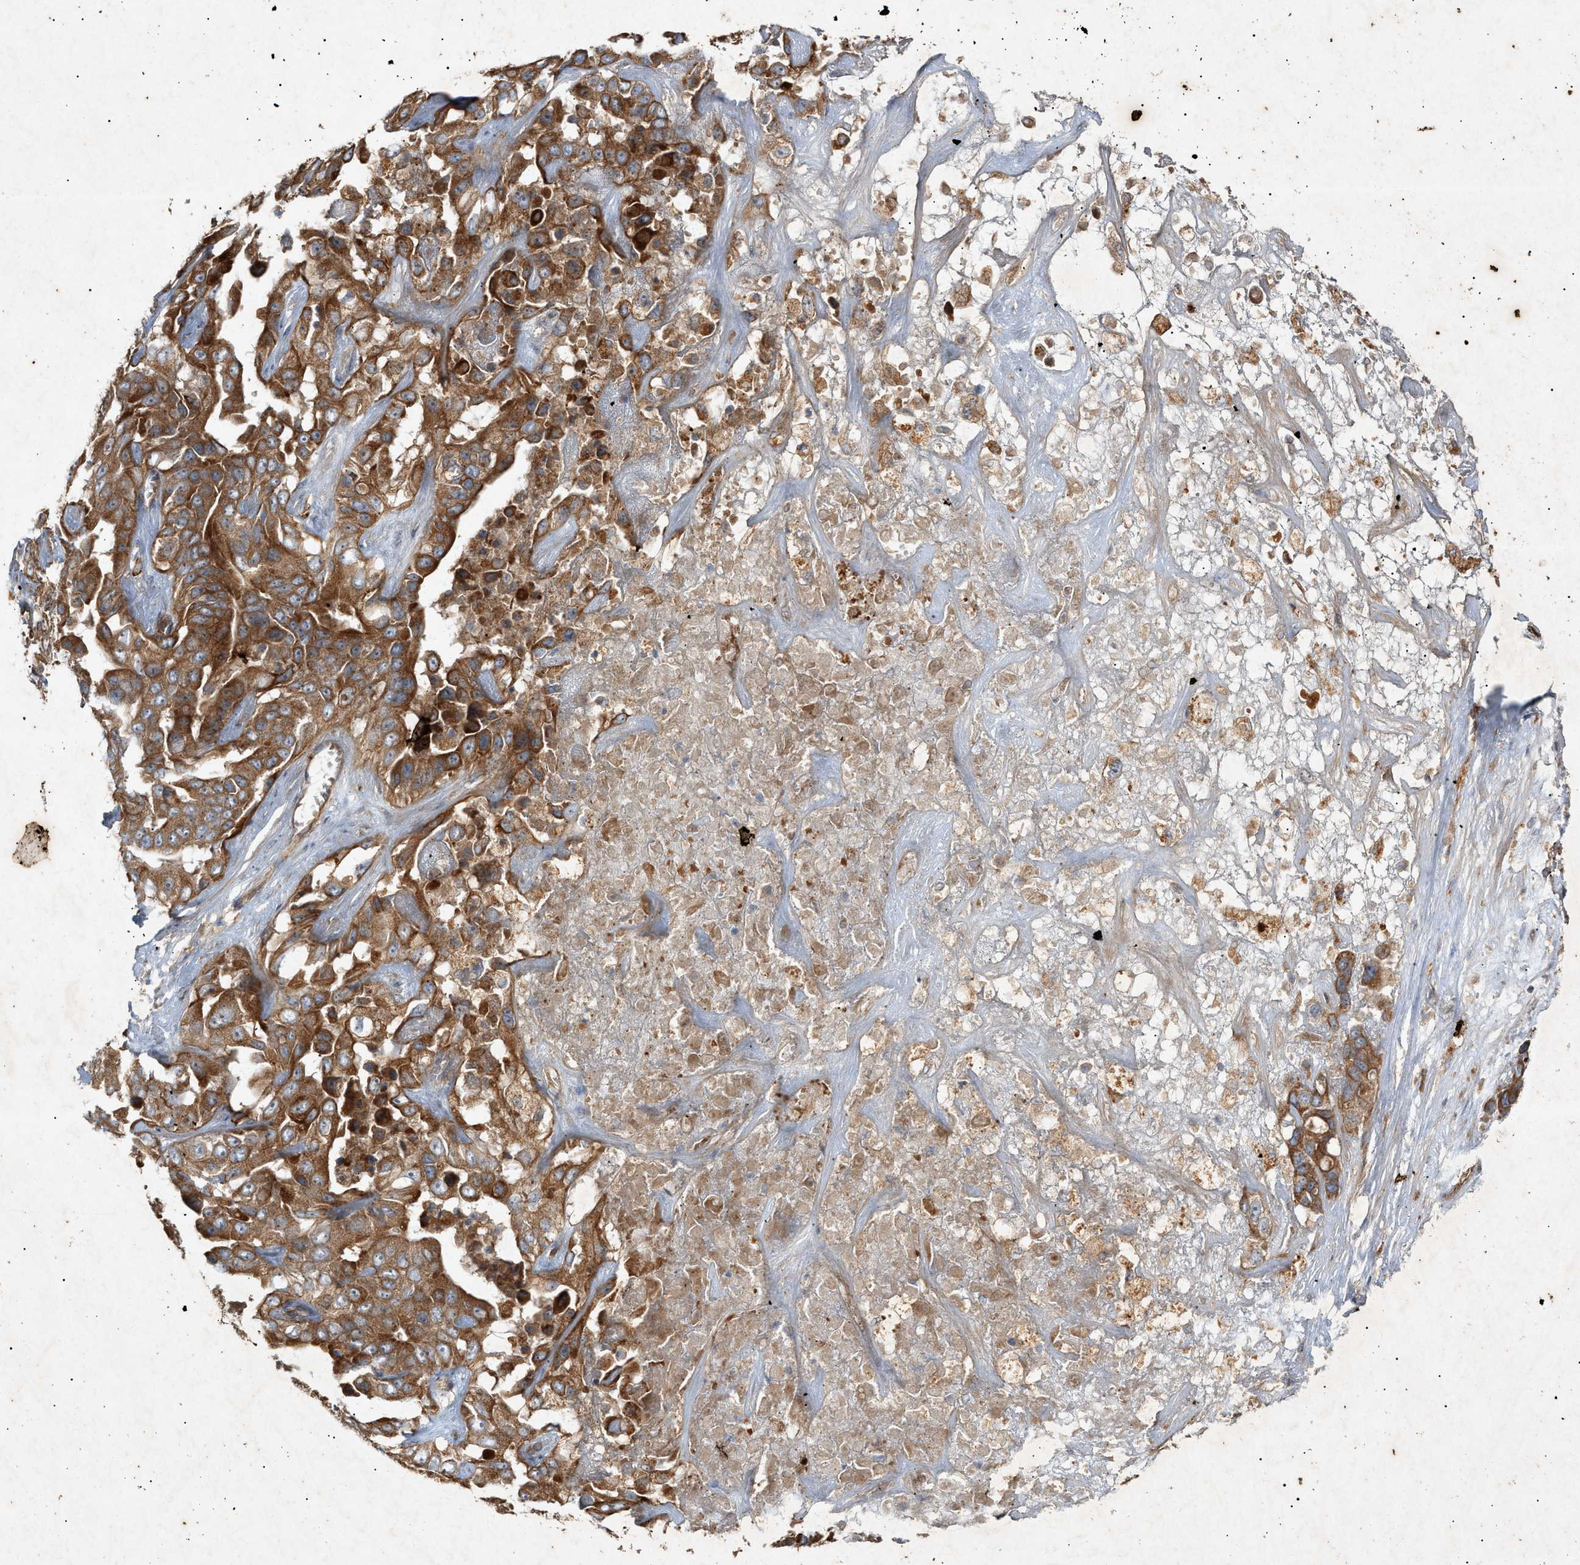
{"staining": {"intensity": "strong", "quantity": ">75%", "location": "cytoplasmic/membranous"}, "tissue": "liver cancer", "cell_type": "Tumor cells", "image_type": "cancer", "snomed": [{"axis": "morphology", "description": "Cholangiocarcinoma"}, {"axis": "topography", "description": "Liver"}], "caption": "Protein expression analysis of liver cancer demonstrates strong cytoplasmic/membranous positivity in about >75% of tumor cells. The protein of interest is shown in brown color, while the nuclei are stained blue.", "gene": "MTCH1", "patient": {"sex": "female", "age": 52}}